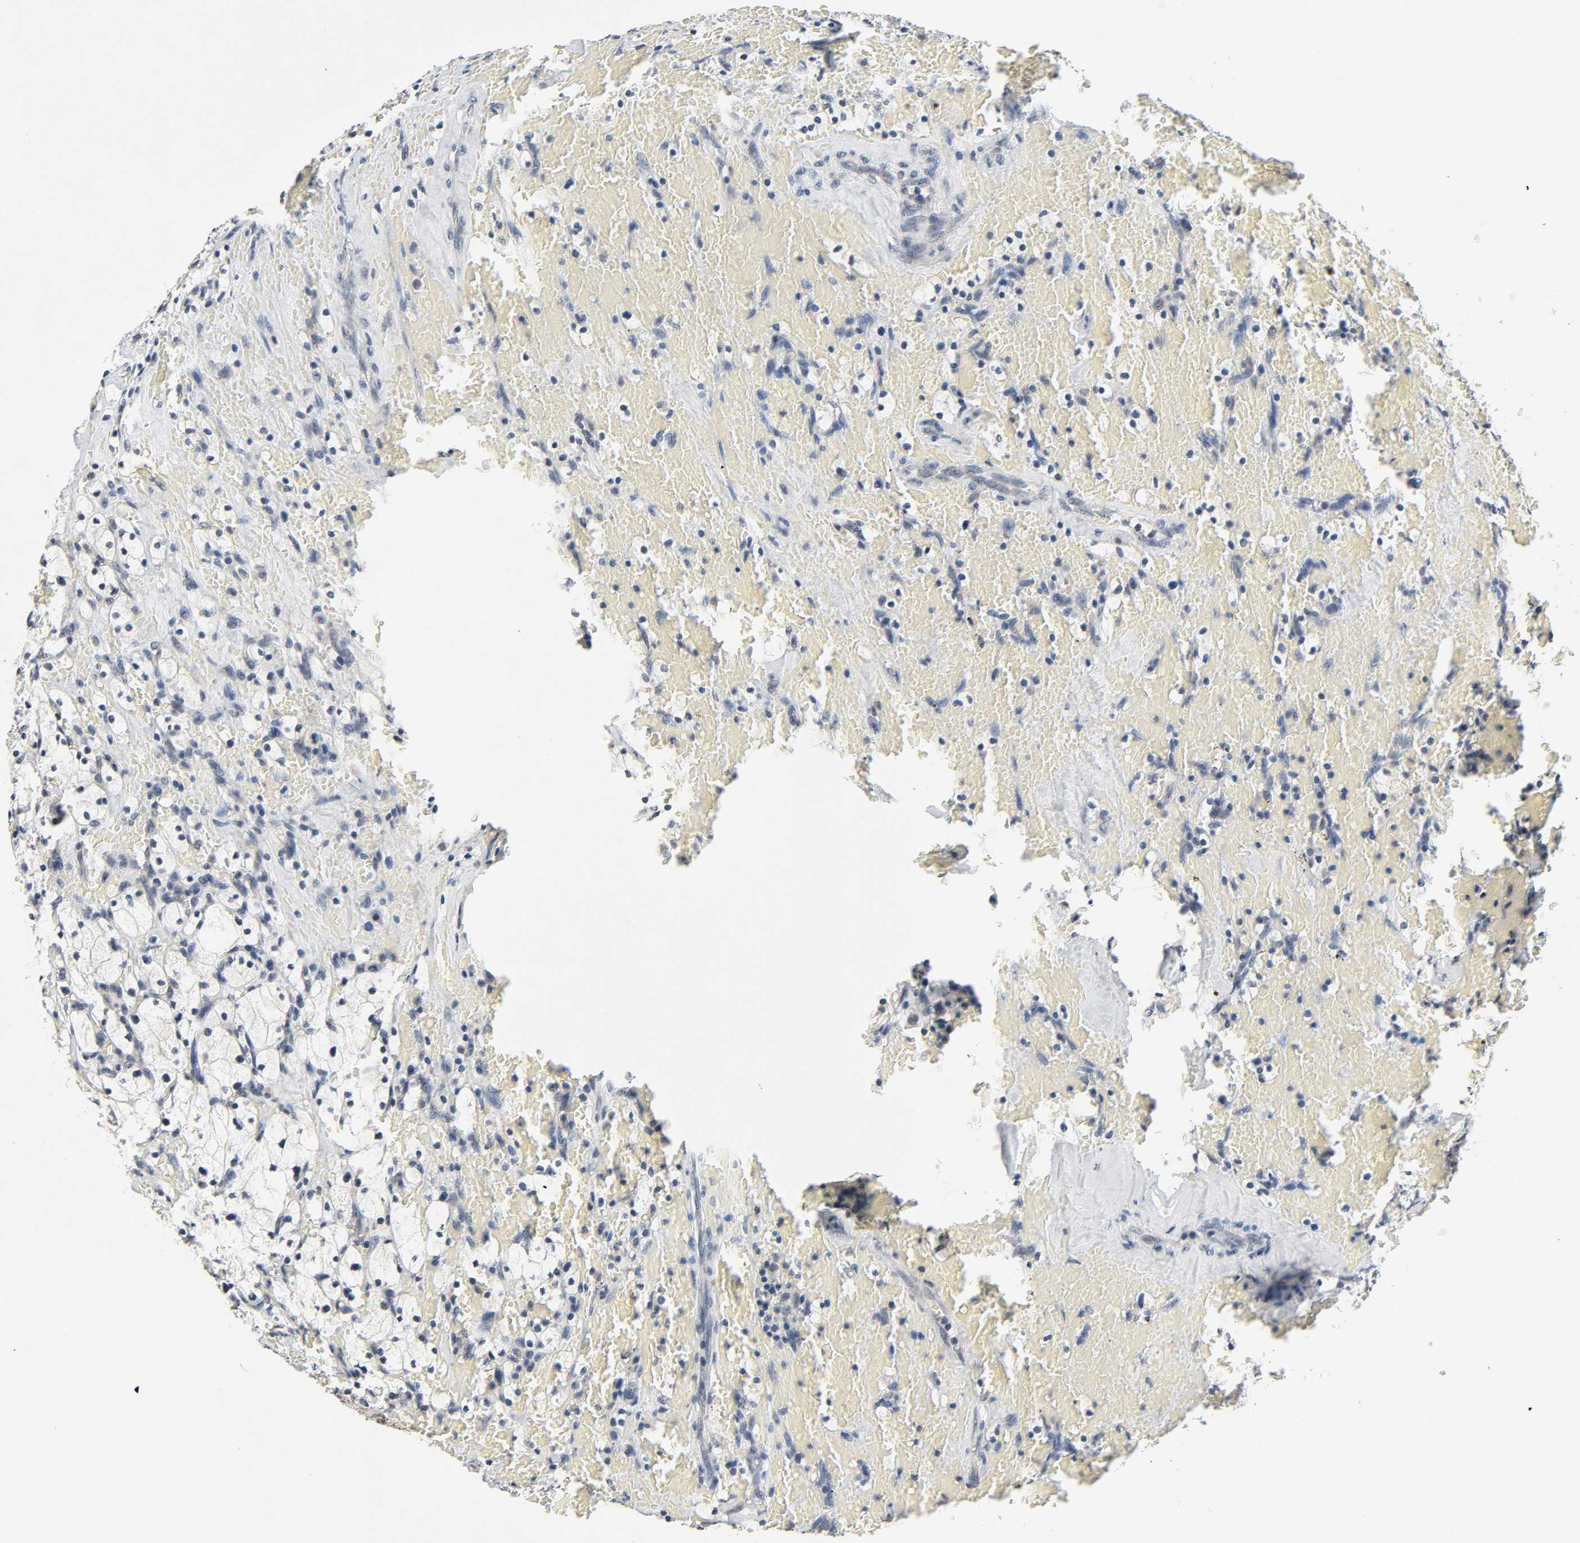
{"staining": {"intensity": "negative", "quantity": "none", "location": "none"}, "tissue": "renal cancer", "cell_type": "Tumor cells", "image_type": "cancer", "snomed": [{"axis": "morphology", "description": "Adenocarcinoma, NOS"}, {"axis": "topography", "description": "Kidney"}], "caption": "The micrograph demonstrates no significant positivity in tumor cells of renal cancer. Brightfield microscopy of immunohistochemistry (IHC) stained with DAB (brown) and hematoxylin (blue), captured at high magnification.", "gene": "MAPKAPK5", "patient": {"sex": "female", "age": 83}}